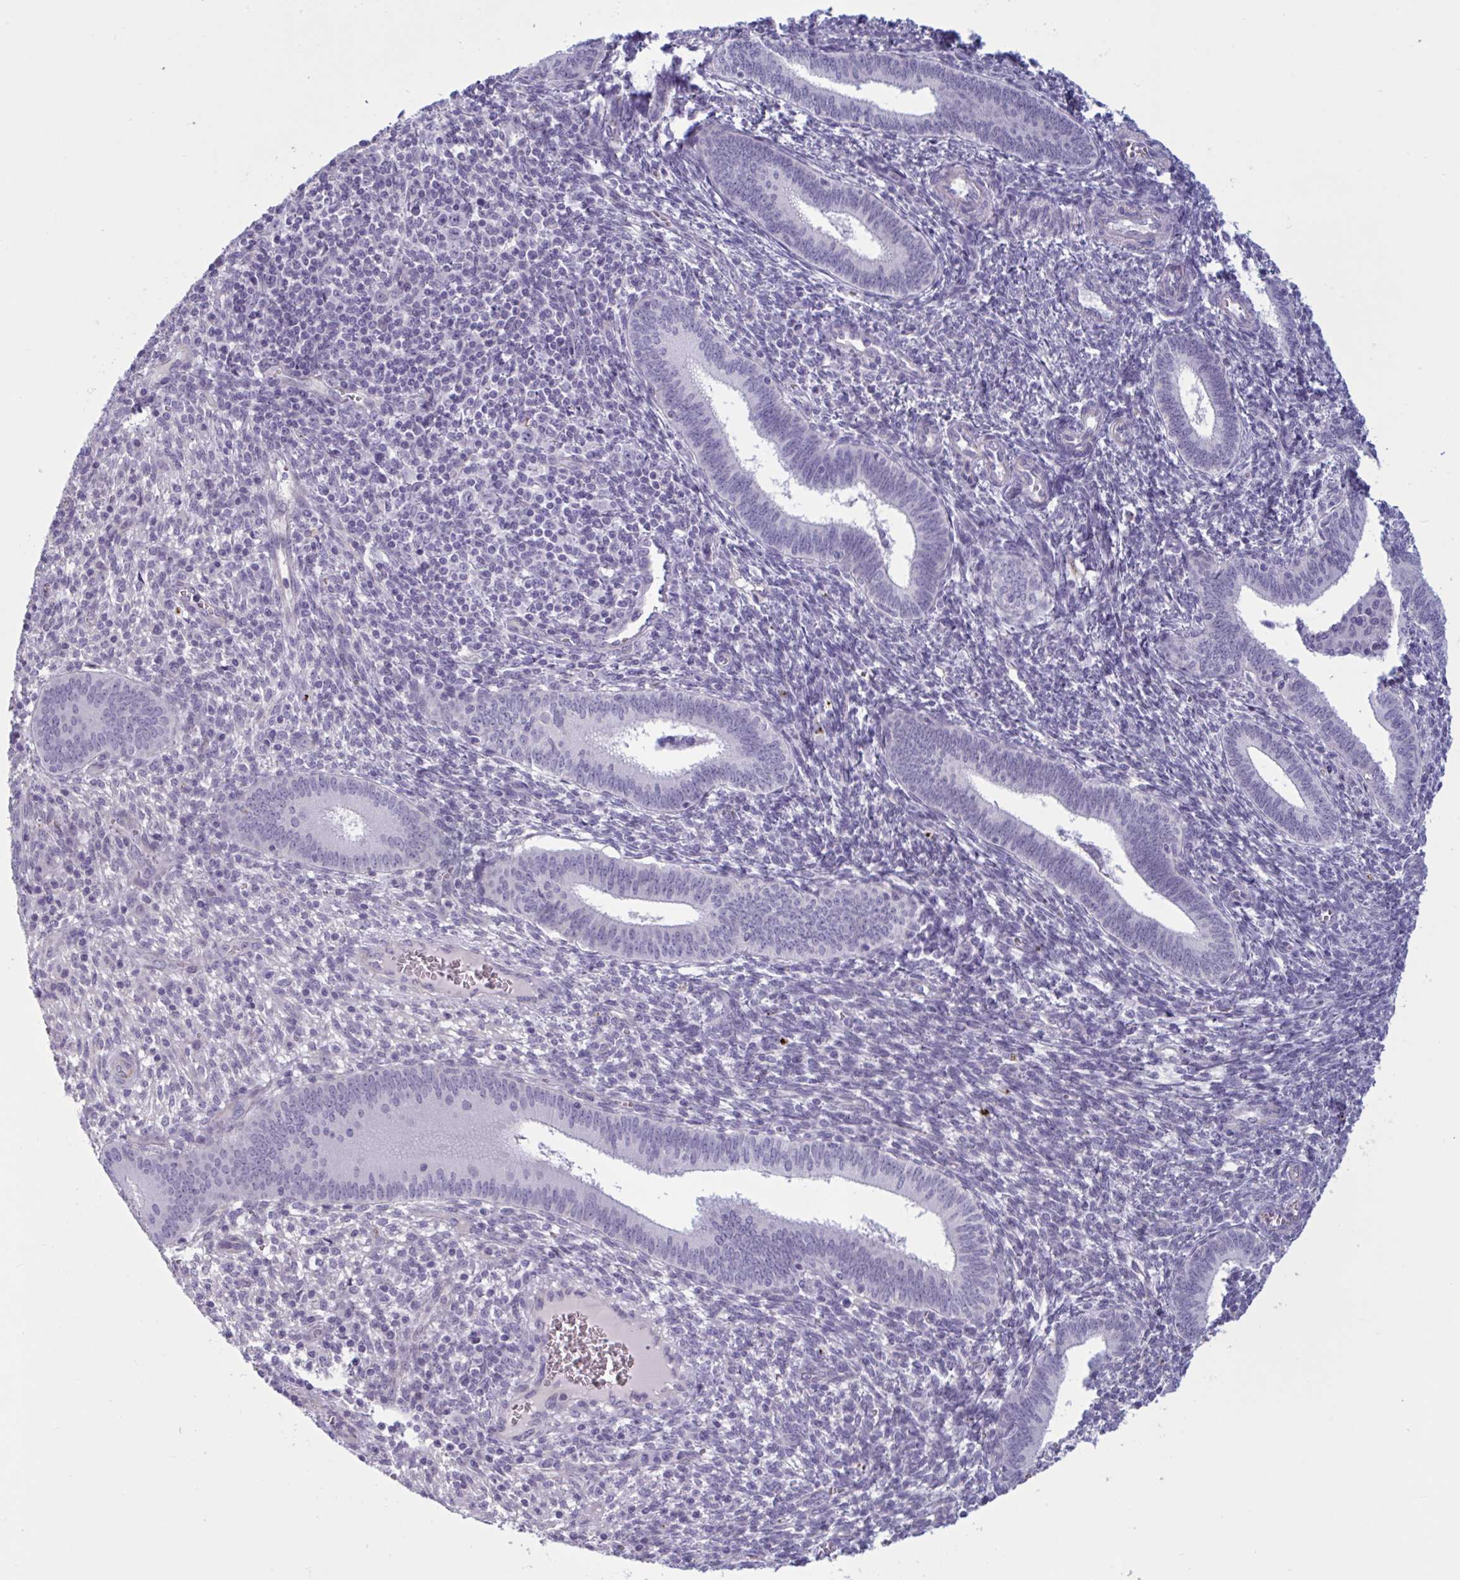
{"staining": {"intensity": "negative", "quantity": "none", "location": "none"}, "tissue": "endometrium", "cell_type": "Cells in endometrial stroma", "image_type": "normal", "snomed": [{"axis": "morphology", "description": "Normal tissue, NOS"}, {"axis": "topography", "description": "Endometrium"}], "caption": "High magnification brightfield microscopy of unremarkable endometrium stained with DAB (3,3'-diaminobenzidine) (brown) and counterstained with hematoxylin (blue): cells in endometrial stroma show no significant staining.", "gene": "OR1L3", "patient": {"sex": "female", "age": 41}}